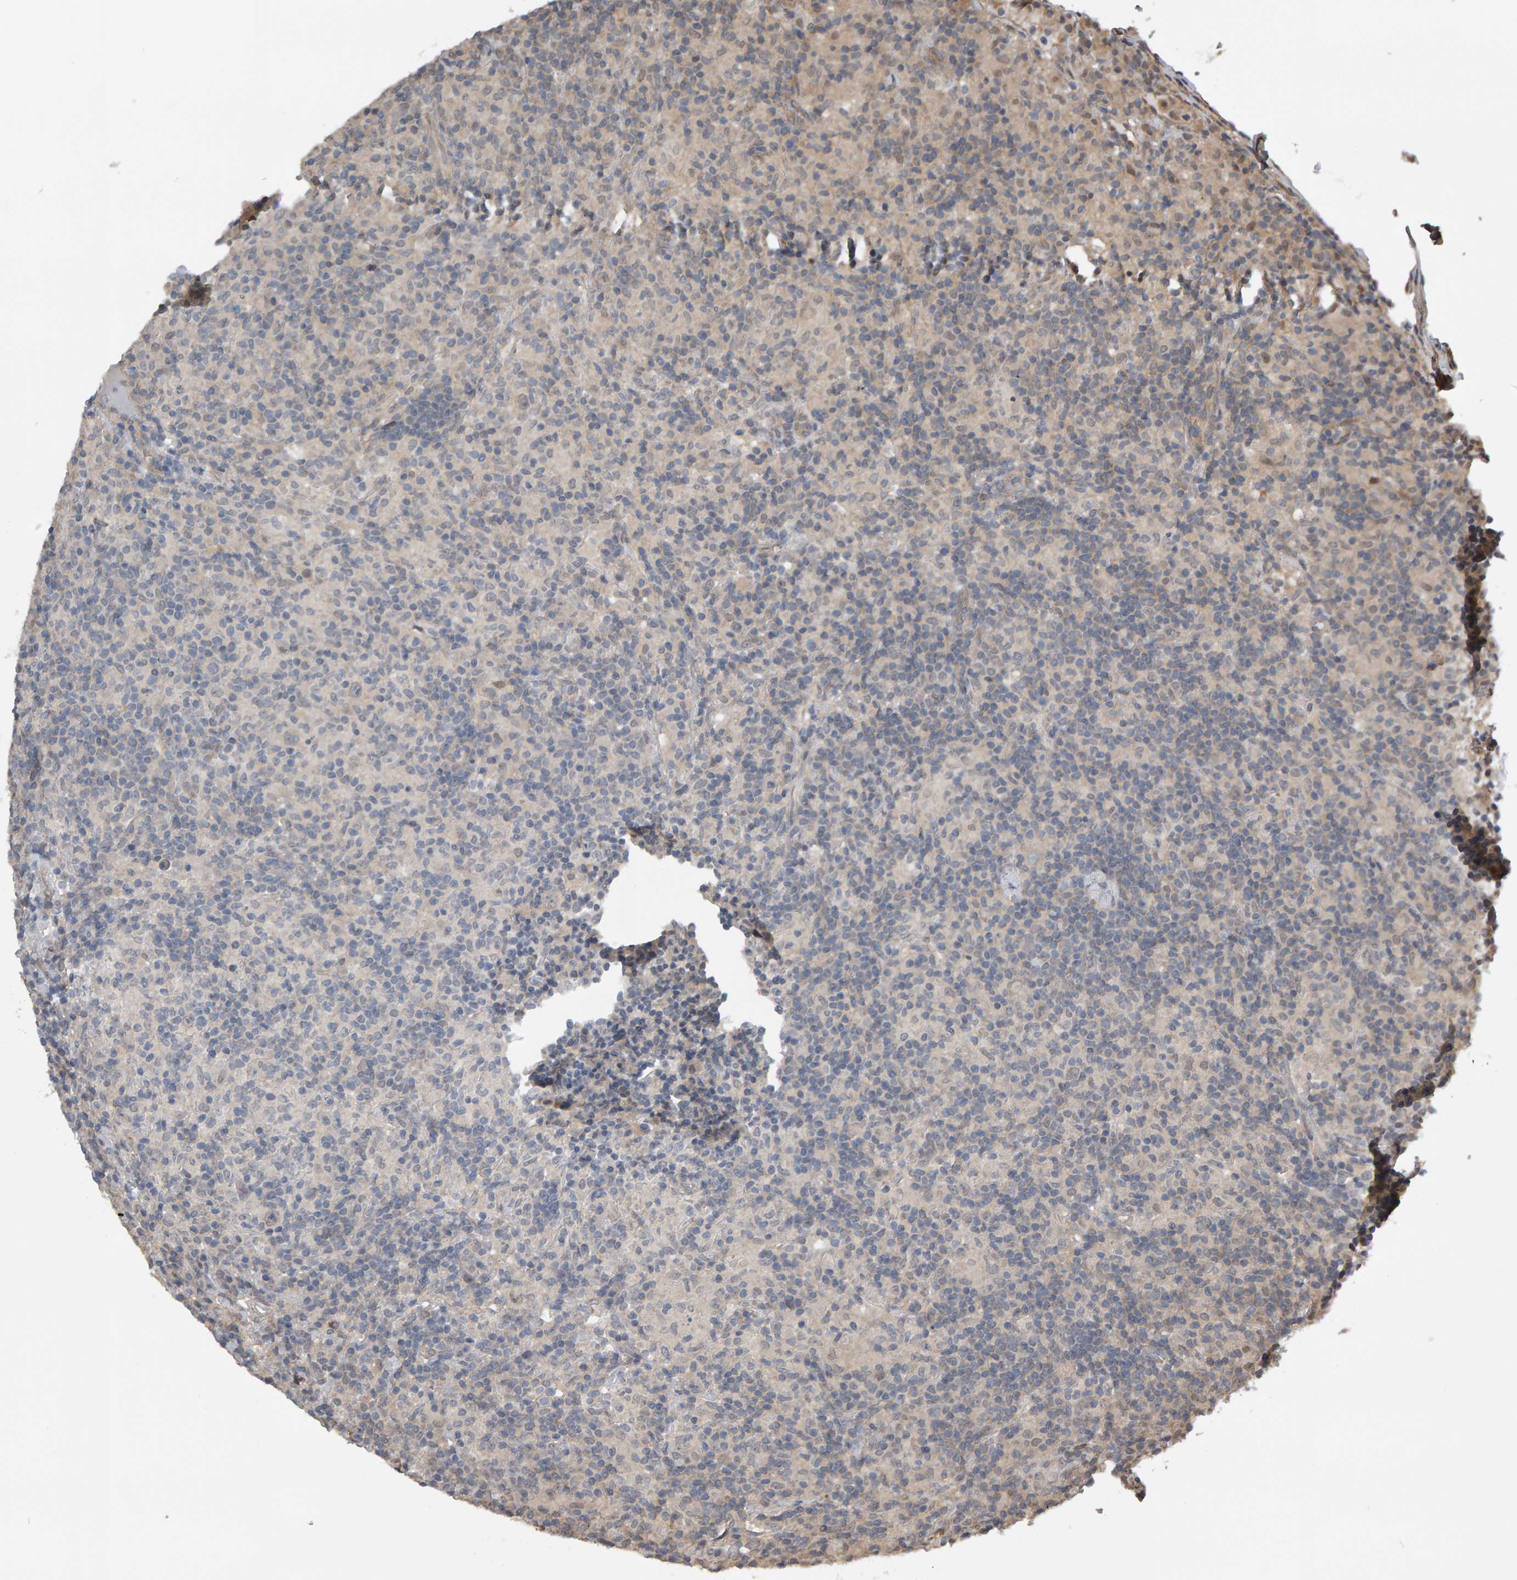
{"staining": {"intensity": "negative", "quantity": "none", "location": "none"}, "tissue": "lymphoma", "cell_type": "Tumor cells", "image_type": "cancer", "snomed": [{"axis": "morphology", "description": "Hodgkin's disease, NOS"}, {"axis": "topography", "description": "Lymph node"}], "caption": "IHC of Hodgkin's disease displays no expression in tumor cells.", "gene": "COASY", "patient": {"sex": "male", "age": 70}}